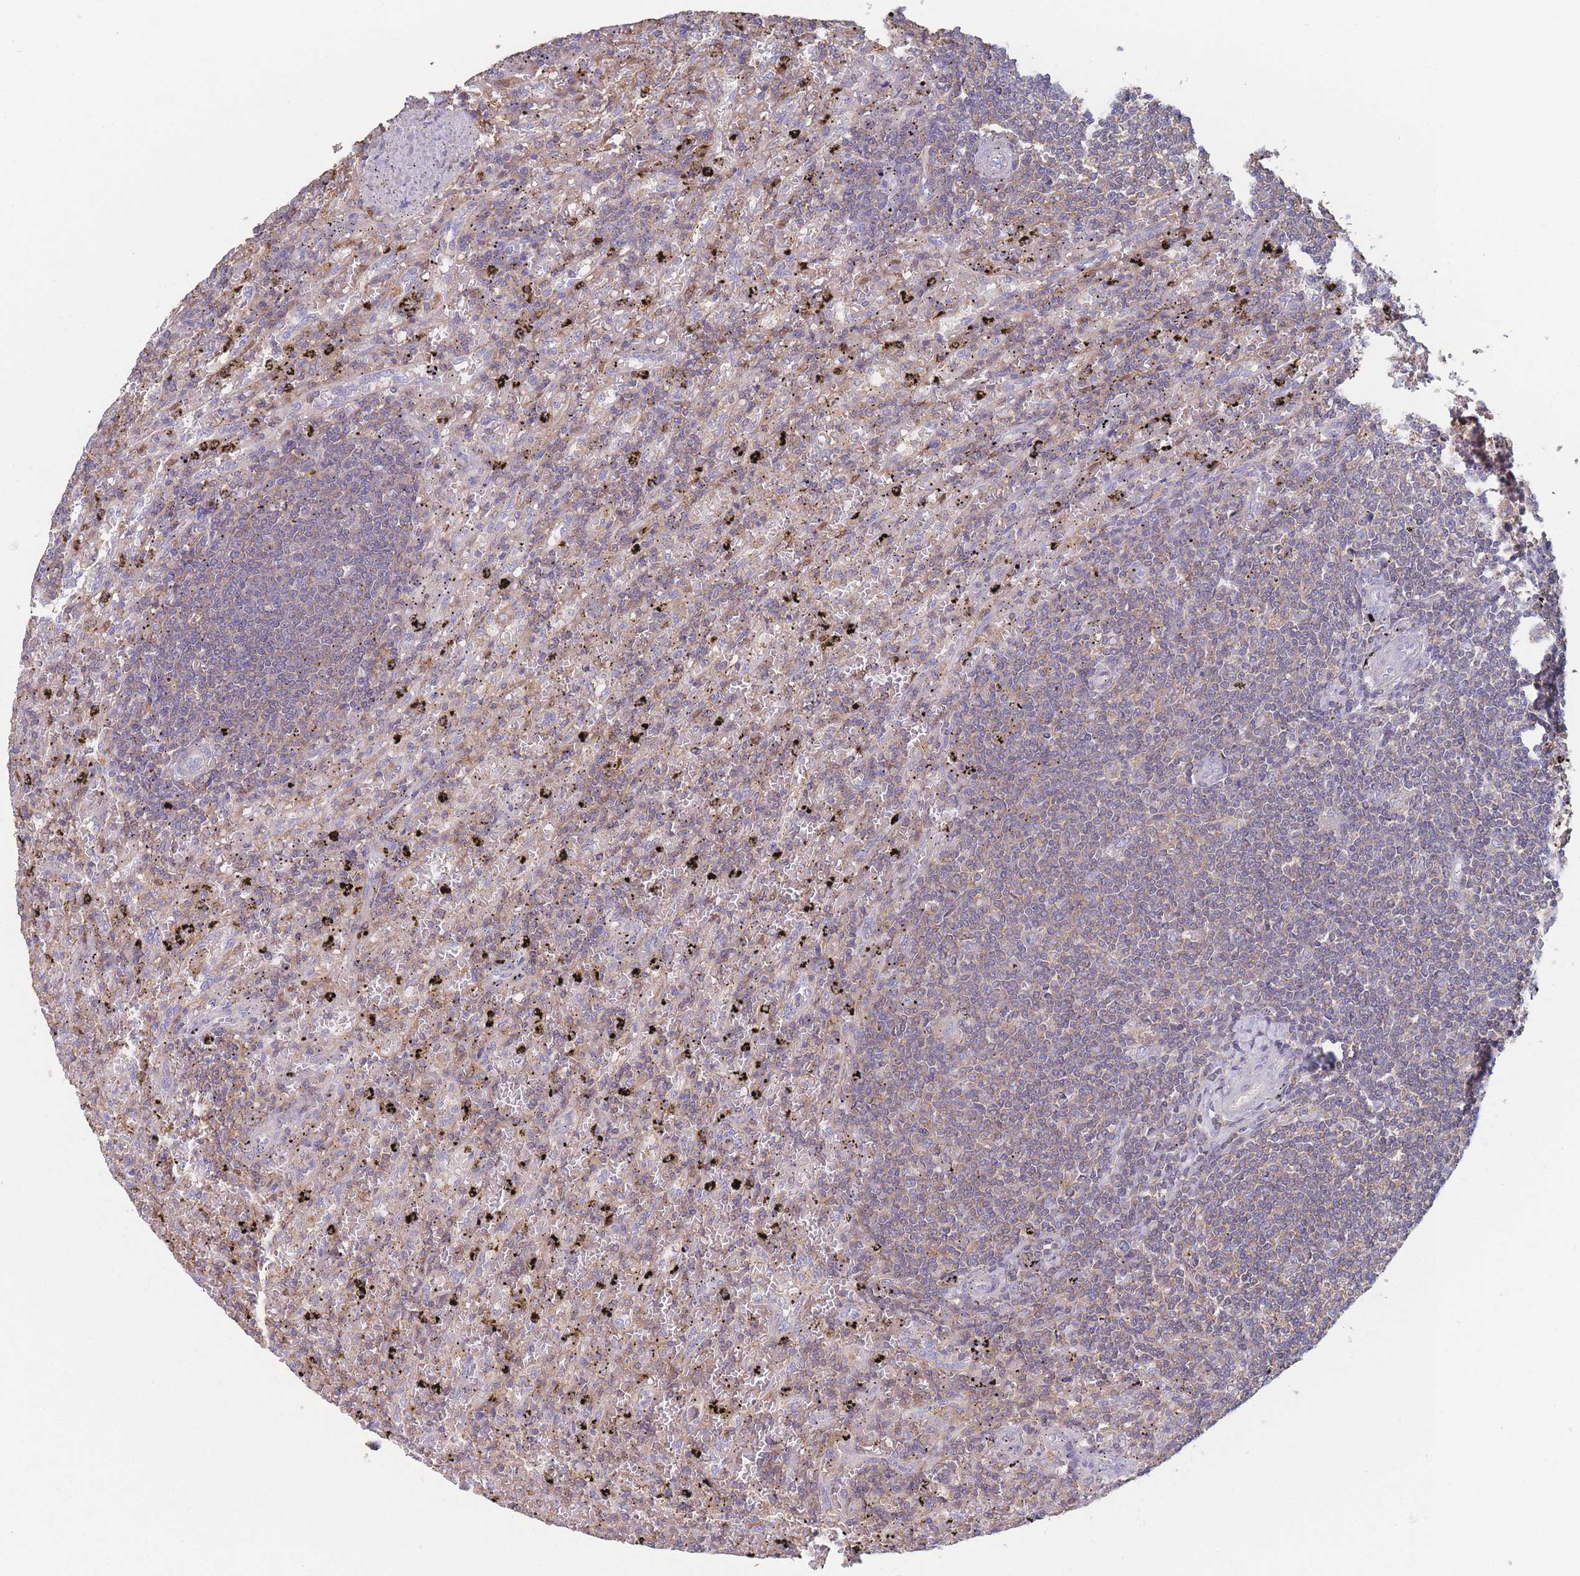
{"staining": {"intensity": "weak", "quantity": "25%-75%", "location": "cytoplasmic/membranous"}, "tissue": "lymphoma", "cell_type": "Tumor cells", "image_type": "cancer", "snomed": [{"axis": "morphology", "description": "Malignant lymphoma, non-Hodgkin's type, Low grade"}, {"axis": "topography", "description": "Spleen"}], "caption": "DAB (3,3'-diaminobenzidine) immunohistochemical staining of human malignant lymphoma, non-Hodgkin's type (low-grade) displays weak cytoplasmic/membranous protein expression in about 25%-75% of tumor cells.", "gene": "ADH1A", "patient": {"sex": "male", "age": 76}}